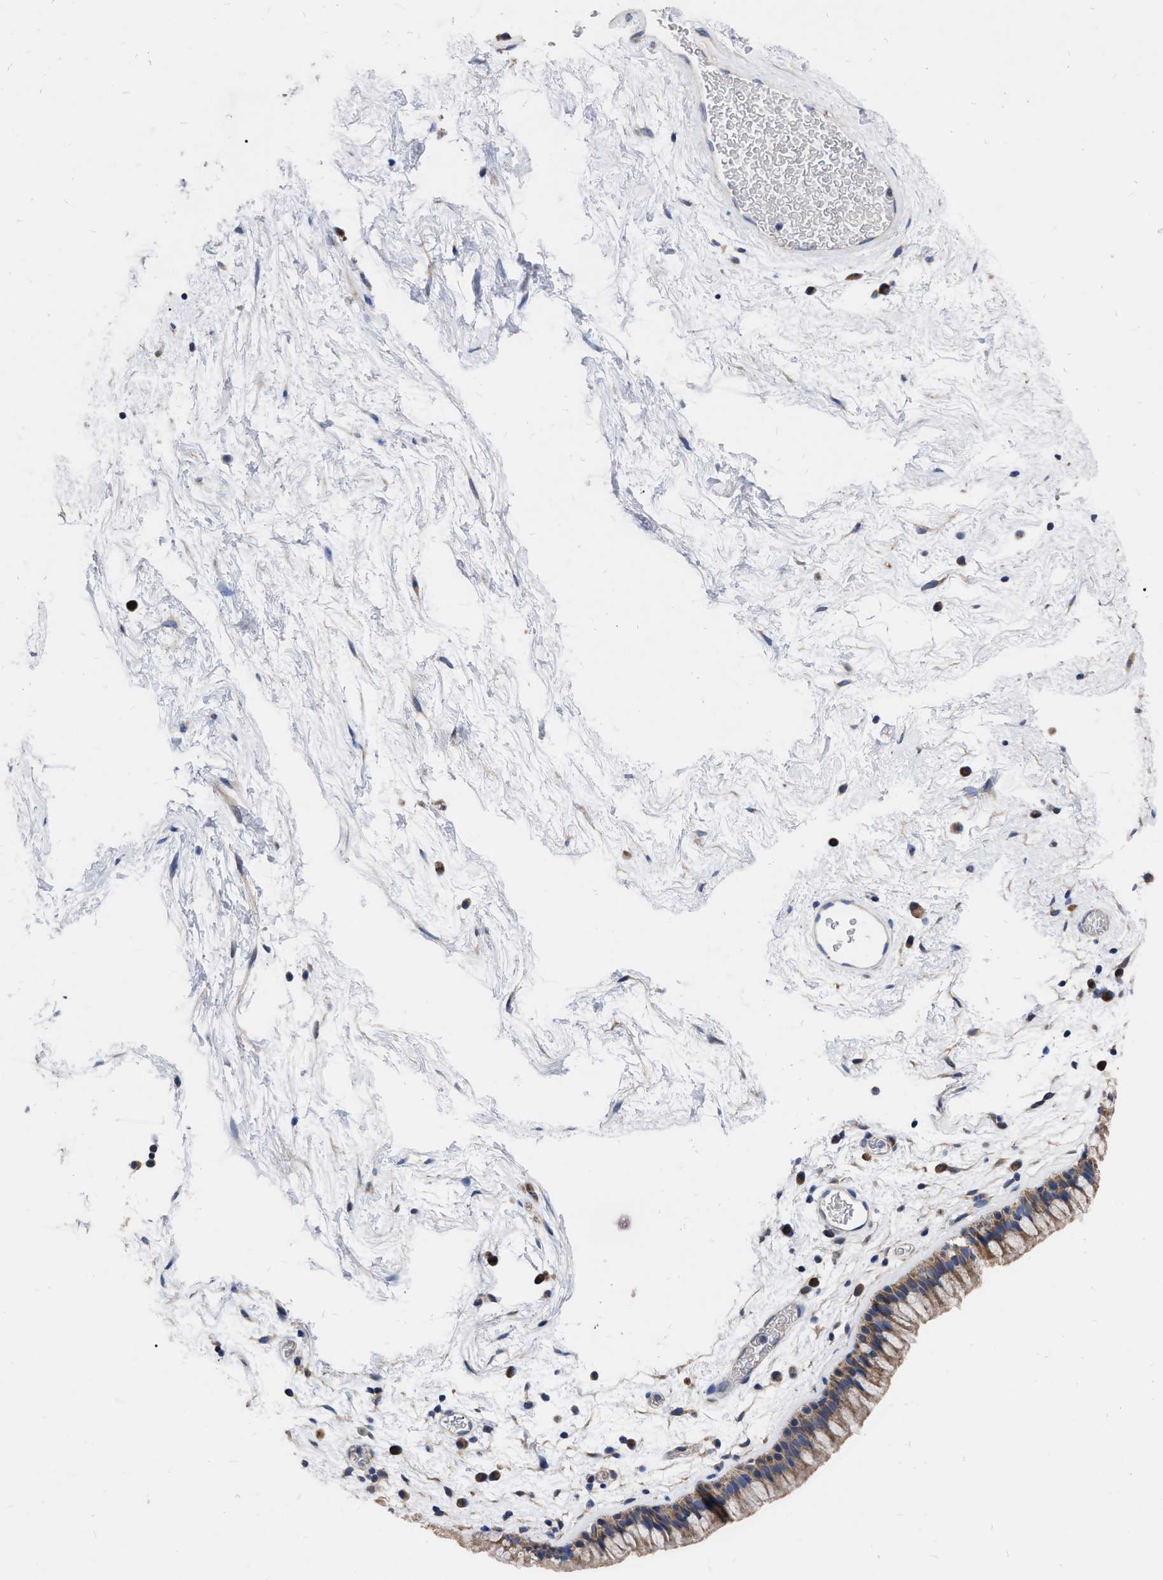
{"staining": {"intensity": "moderate", "quantity": ">75%", "location": "cytoplasmic/membranous"}, "tissue": "nasopharynx", "cell_type": "Respiratory epithelial cells", "image_type": "normal", "snomed": [{"axis": "morphology", "description": "Normal tissue, NOS"}, {"axis": "morphology", "description": "Inflammation, NOS"}, {"axis": "topography", "description": "Nasopharynx"}], "caption": "An immunohistochemistry (IHC) micrograph of normal tissue is shown. Protein staining in brown labels moderate cytoplasmic/membranous positivity in nasopharynx within respiratory epithelial cells.", "gene": "CDKN2C", "patient": {"sex": "male", "age": 48}}